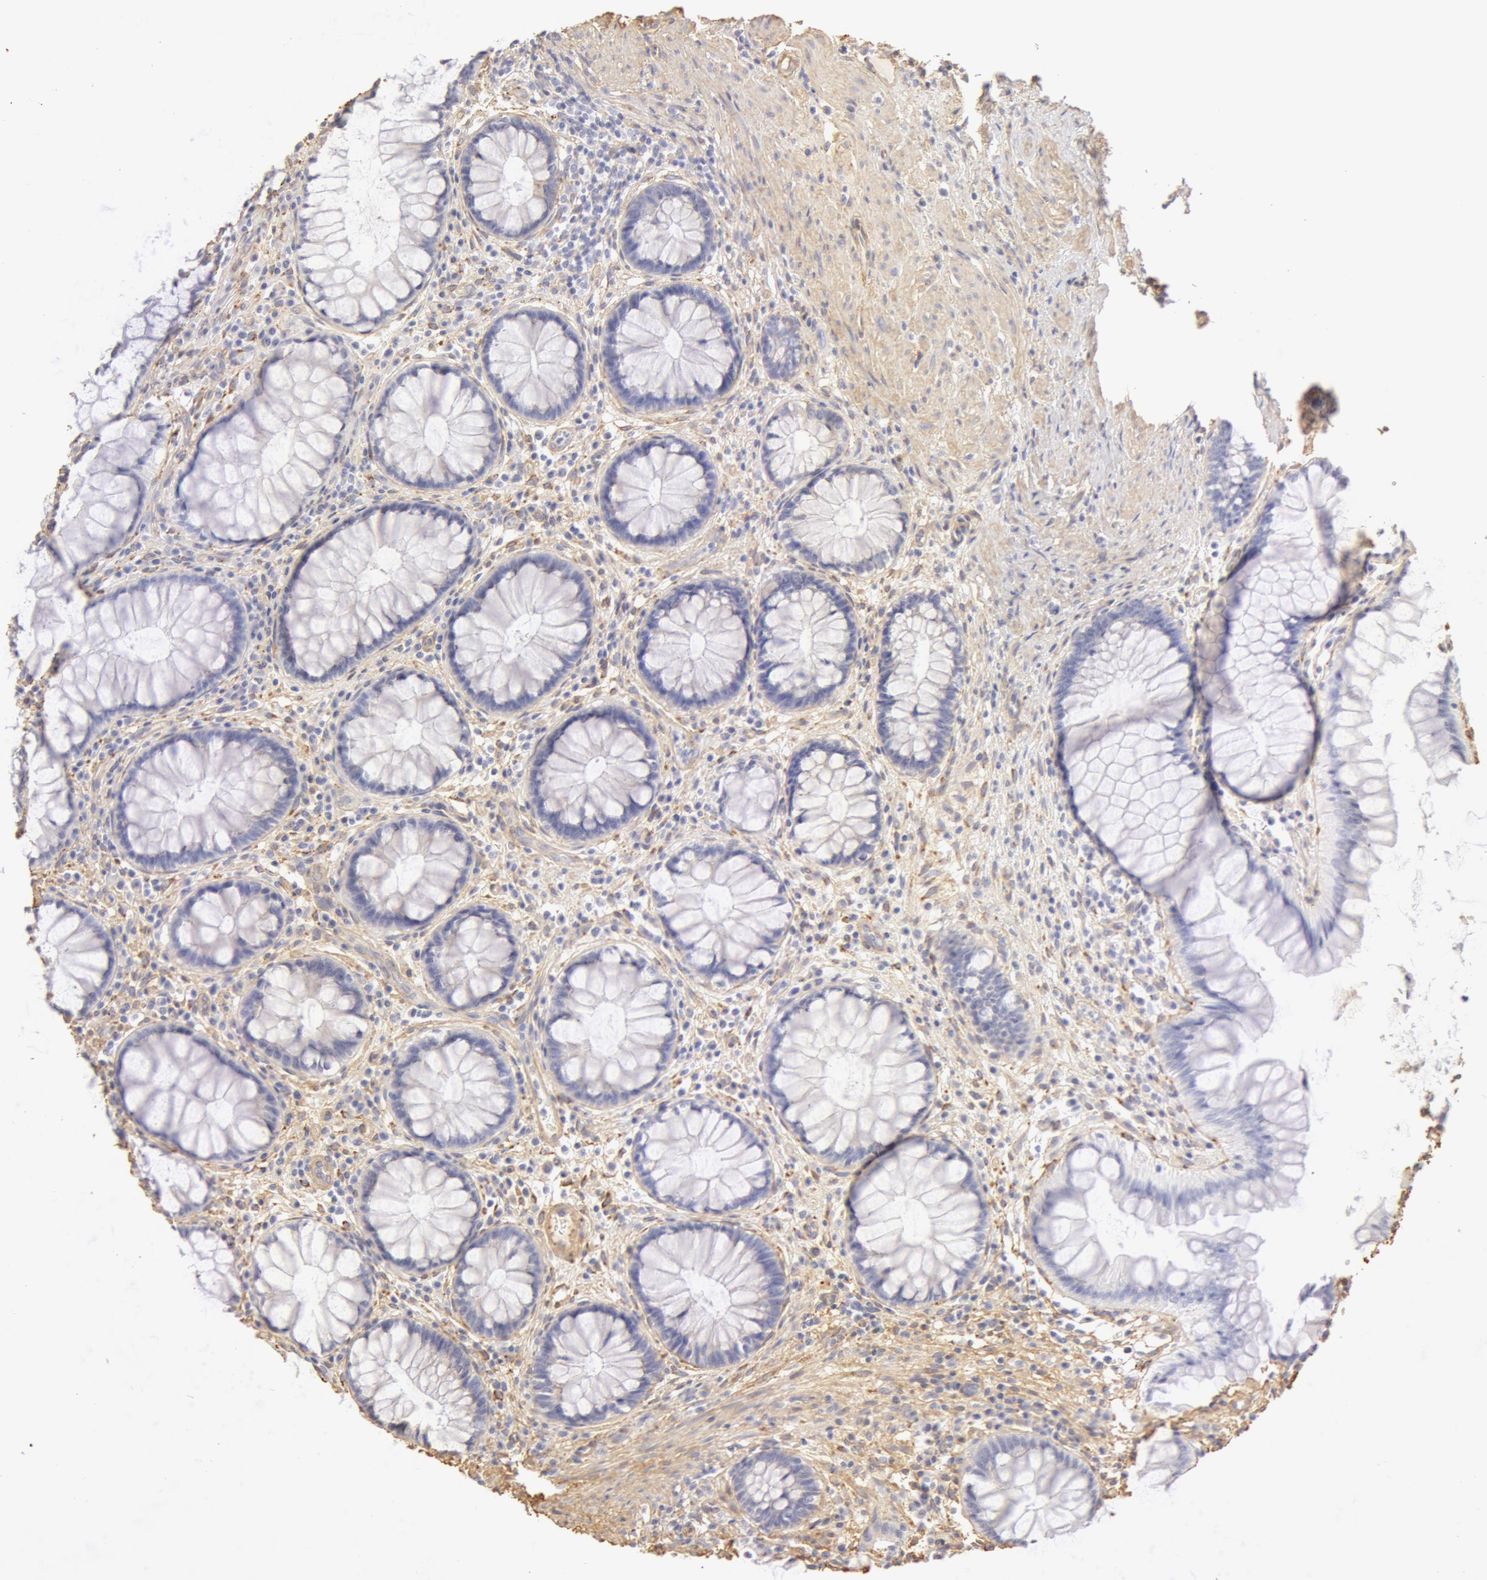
{"staining": {"intensity": "negative", "quantity": "none", "location": "none"}, "tissue": "rectum", "cell_type": "Glandular cells", "image_type": "normal", "snomed": [{"axis": "morphology", "description": "Normal tissue, NOS"}, {"axis": "topography", "description": "Rectum"}], "caption": "This micrograph is of unremarkable rectum stained with immunohistochemistry to label a protein in brown with the nuclei are counter-stained blue. There is no expression in glandular cells. The staining is performed using DAB (3,3'-diaminobenzidine) brown chromogen with nuclei counter-stained in using hematoxylin.", "gene": "COL4A1", "patient": {"sex": "male", "age": 77}}